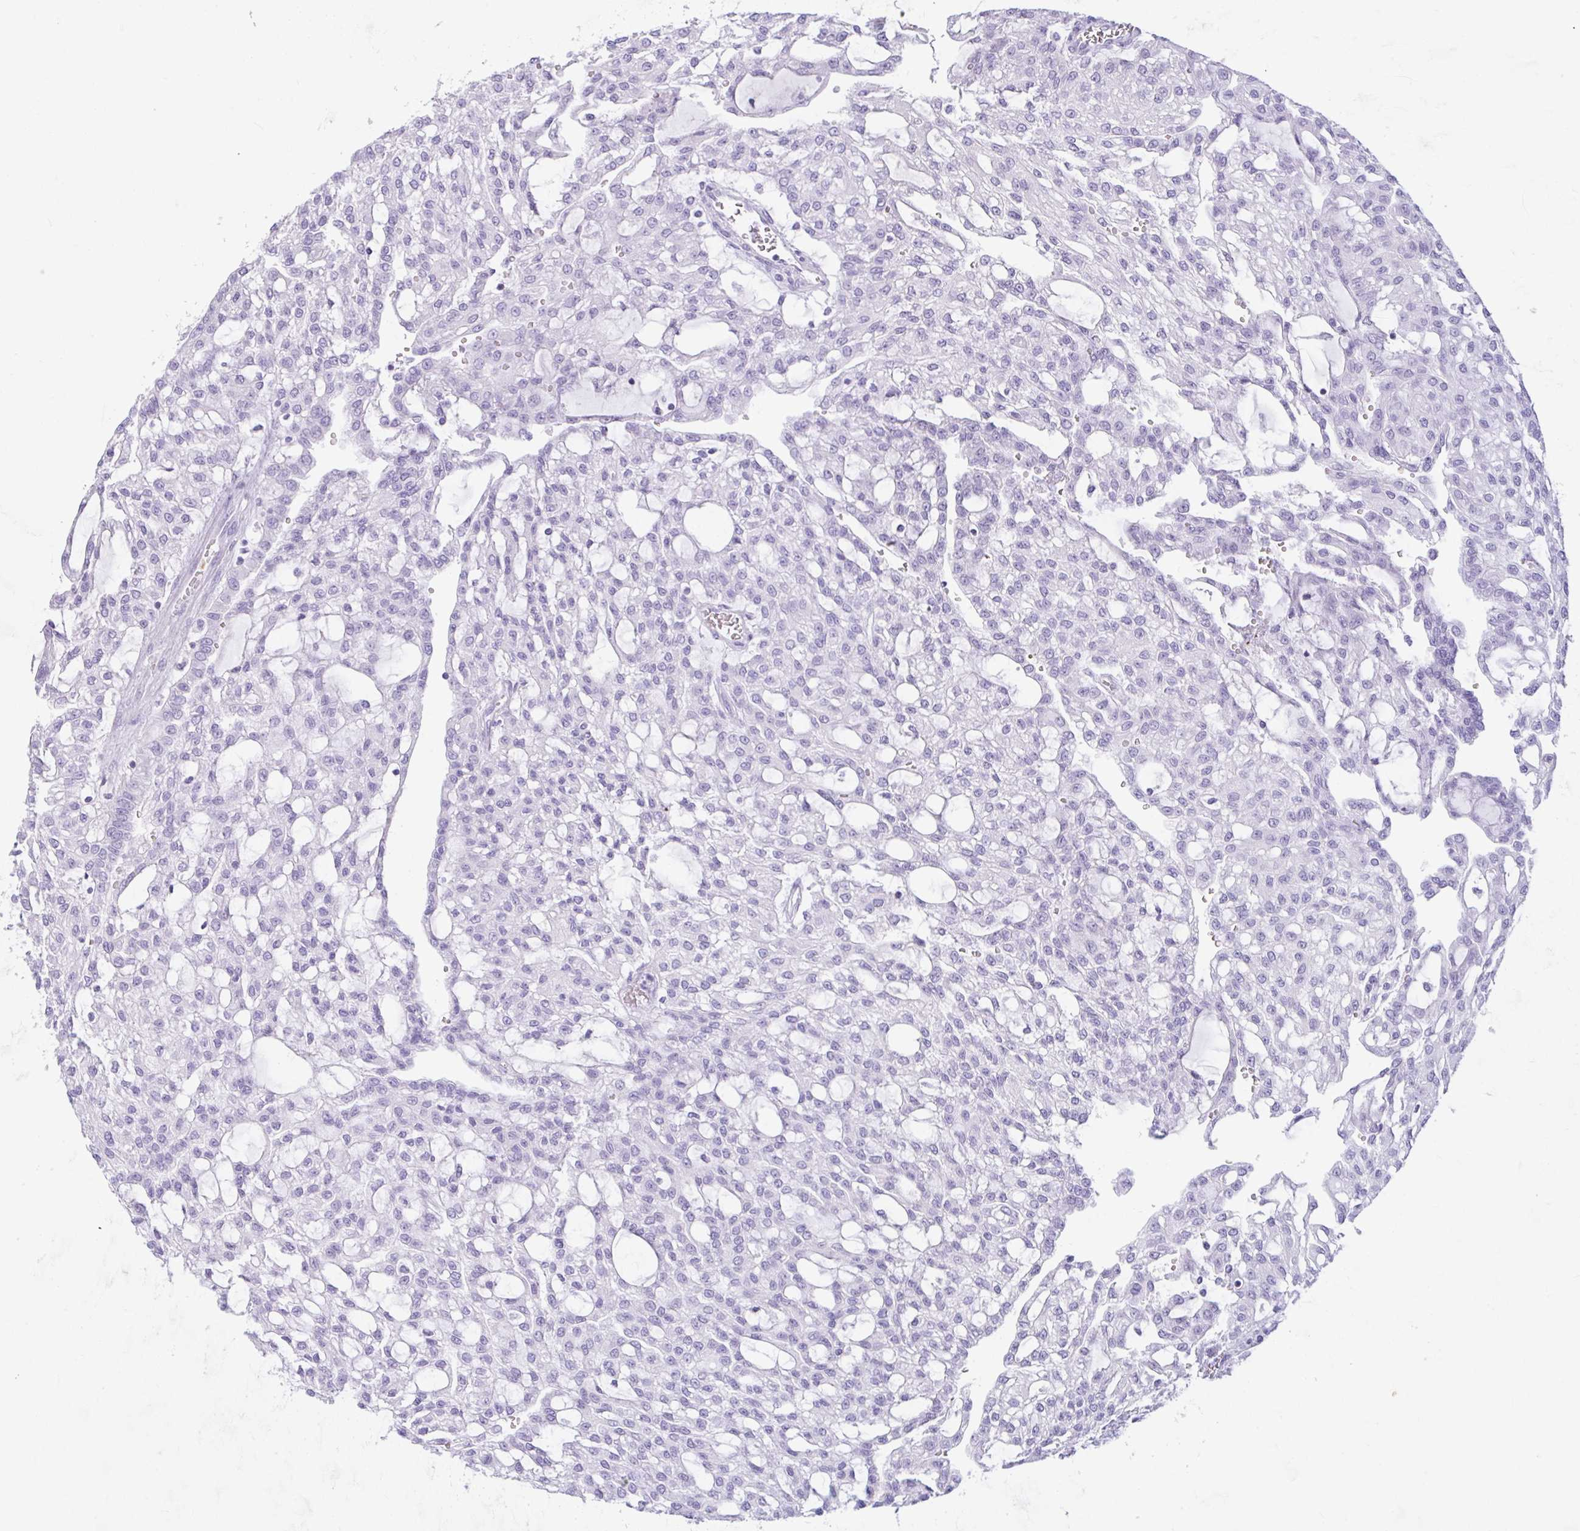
{"staining": {"intensity": "negative", "quantity": "none", "location": "none"}, "tissue": "renal cancer", "cell_type": "Tumor cells", "image_type": "cancer", "snomed": [{"axis": "morphology", "description": "Adenocarcinoma, NOS"}, {"axis": "topography", "description": "Kidney"}], "caption": "Protein analysis of renal cancer (adenocarcinoma) shows no significant staining in tumor cells.", "gene": "CTSE", "patient": {"sex": "male", "age": 63}}